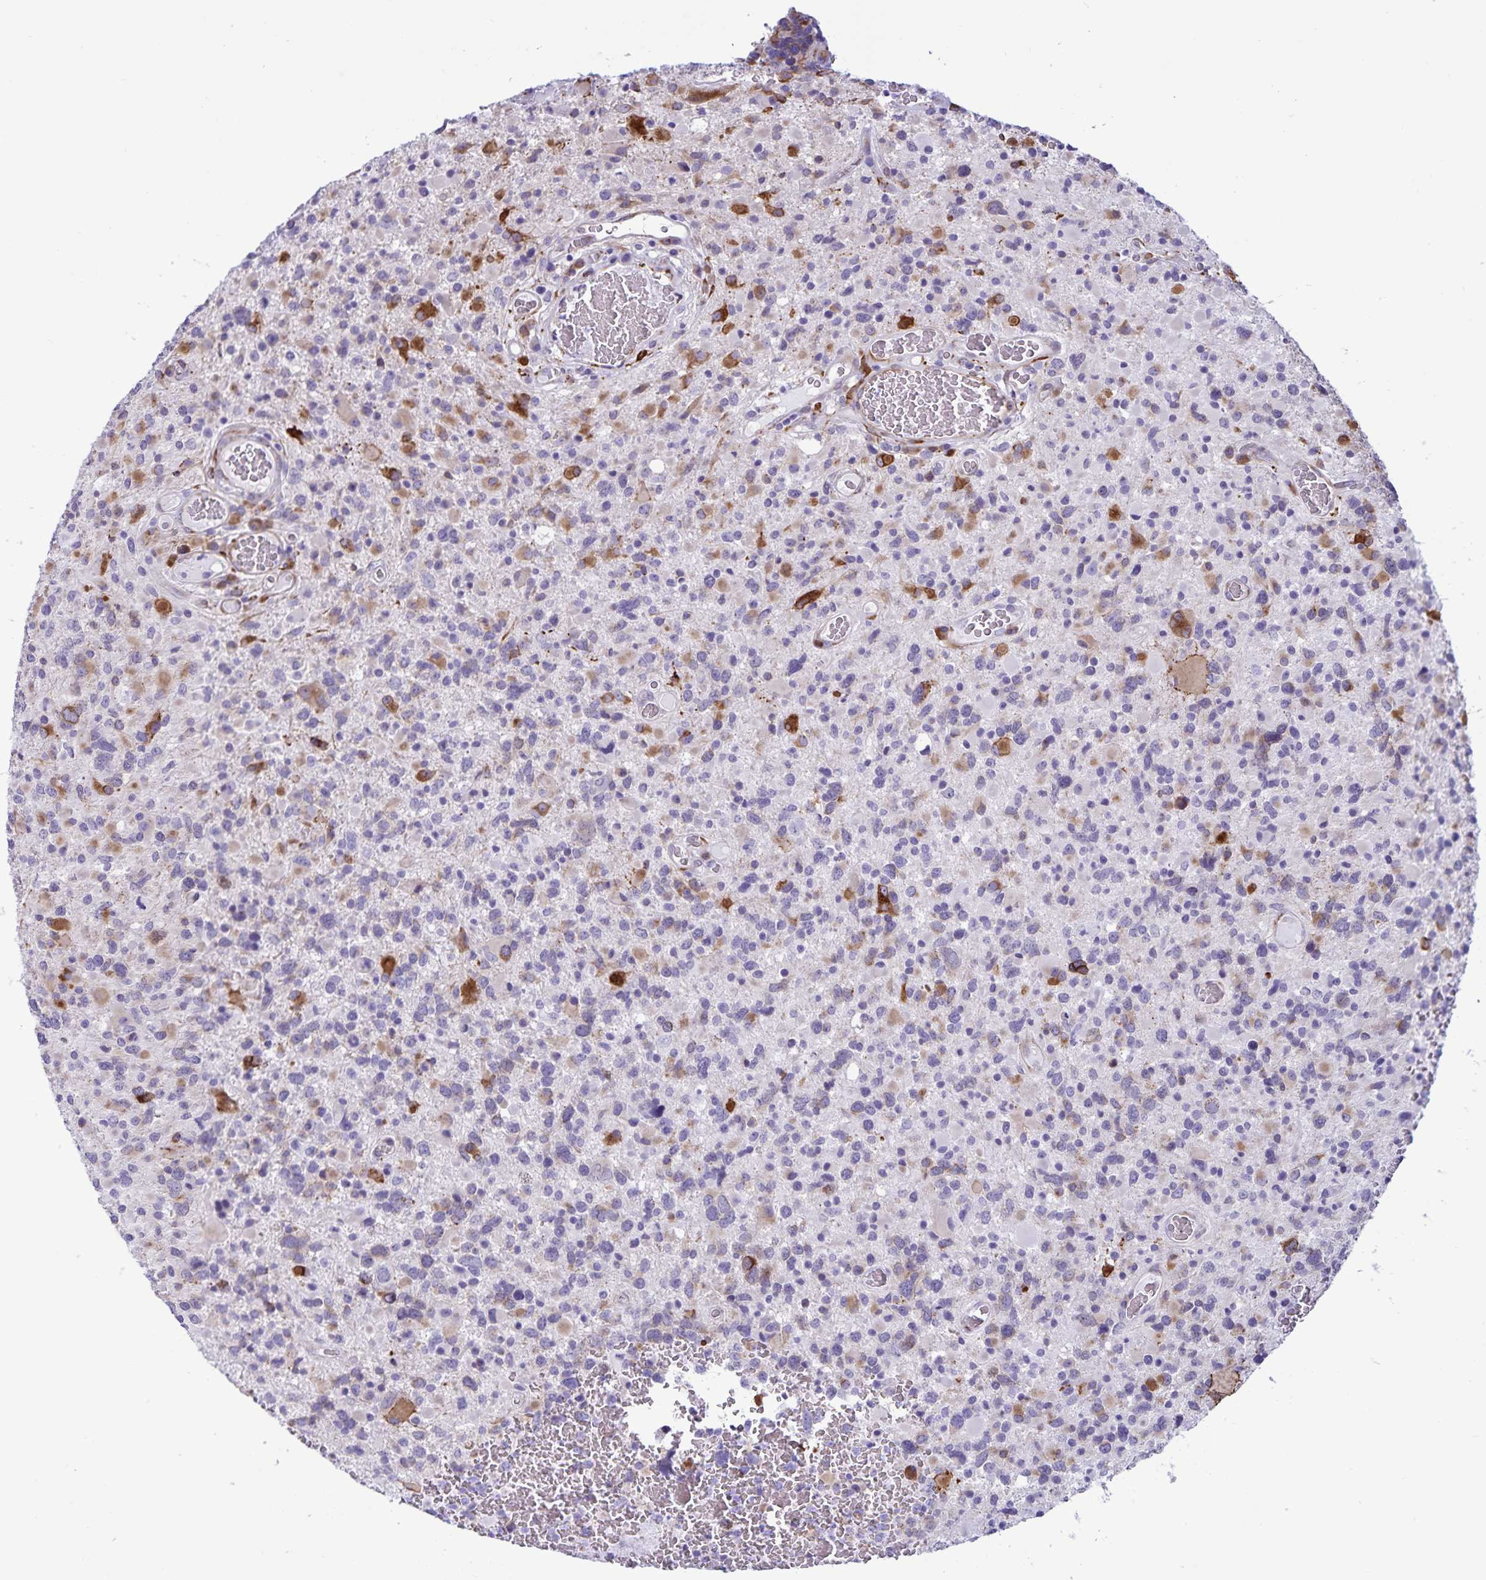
{"staining": {"intensity": "strong", "quantity": "<25%", "location": "cytoplasmic/membranous"}, "tissue": "glioma", "cell_type": "Tumor cells", "image_type": "cancer", "snomed": [{"axis": "morphology", "description": "Glioma, malignant, High grade"}, {"axis": "topography", "description": "Brain"}], "caption": "Immunohistochemical staining of malignant glioma (high-grade) exhibits medium levels of strong cytoplasmic/membranous protein expression in about <25% of tumor cells.", "gene": "RCN1", "patient": {"sex": "female", "age": 40}}